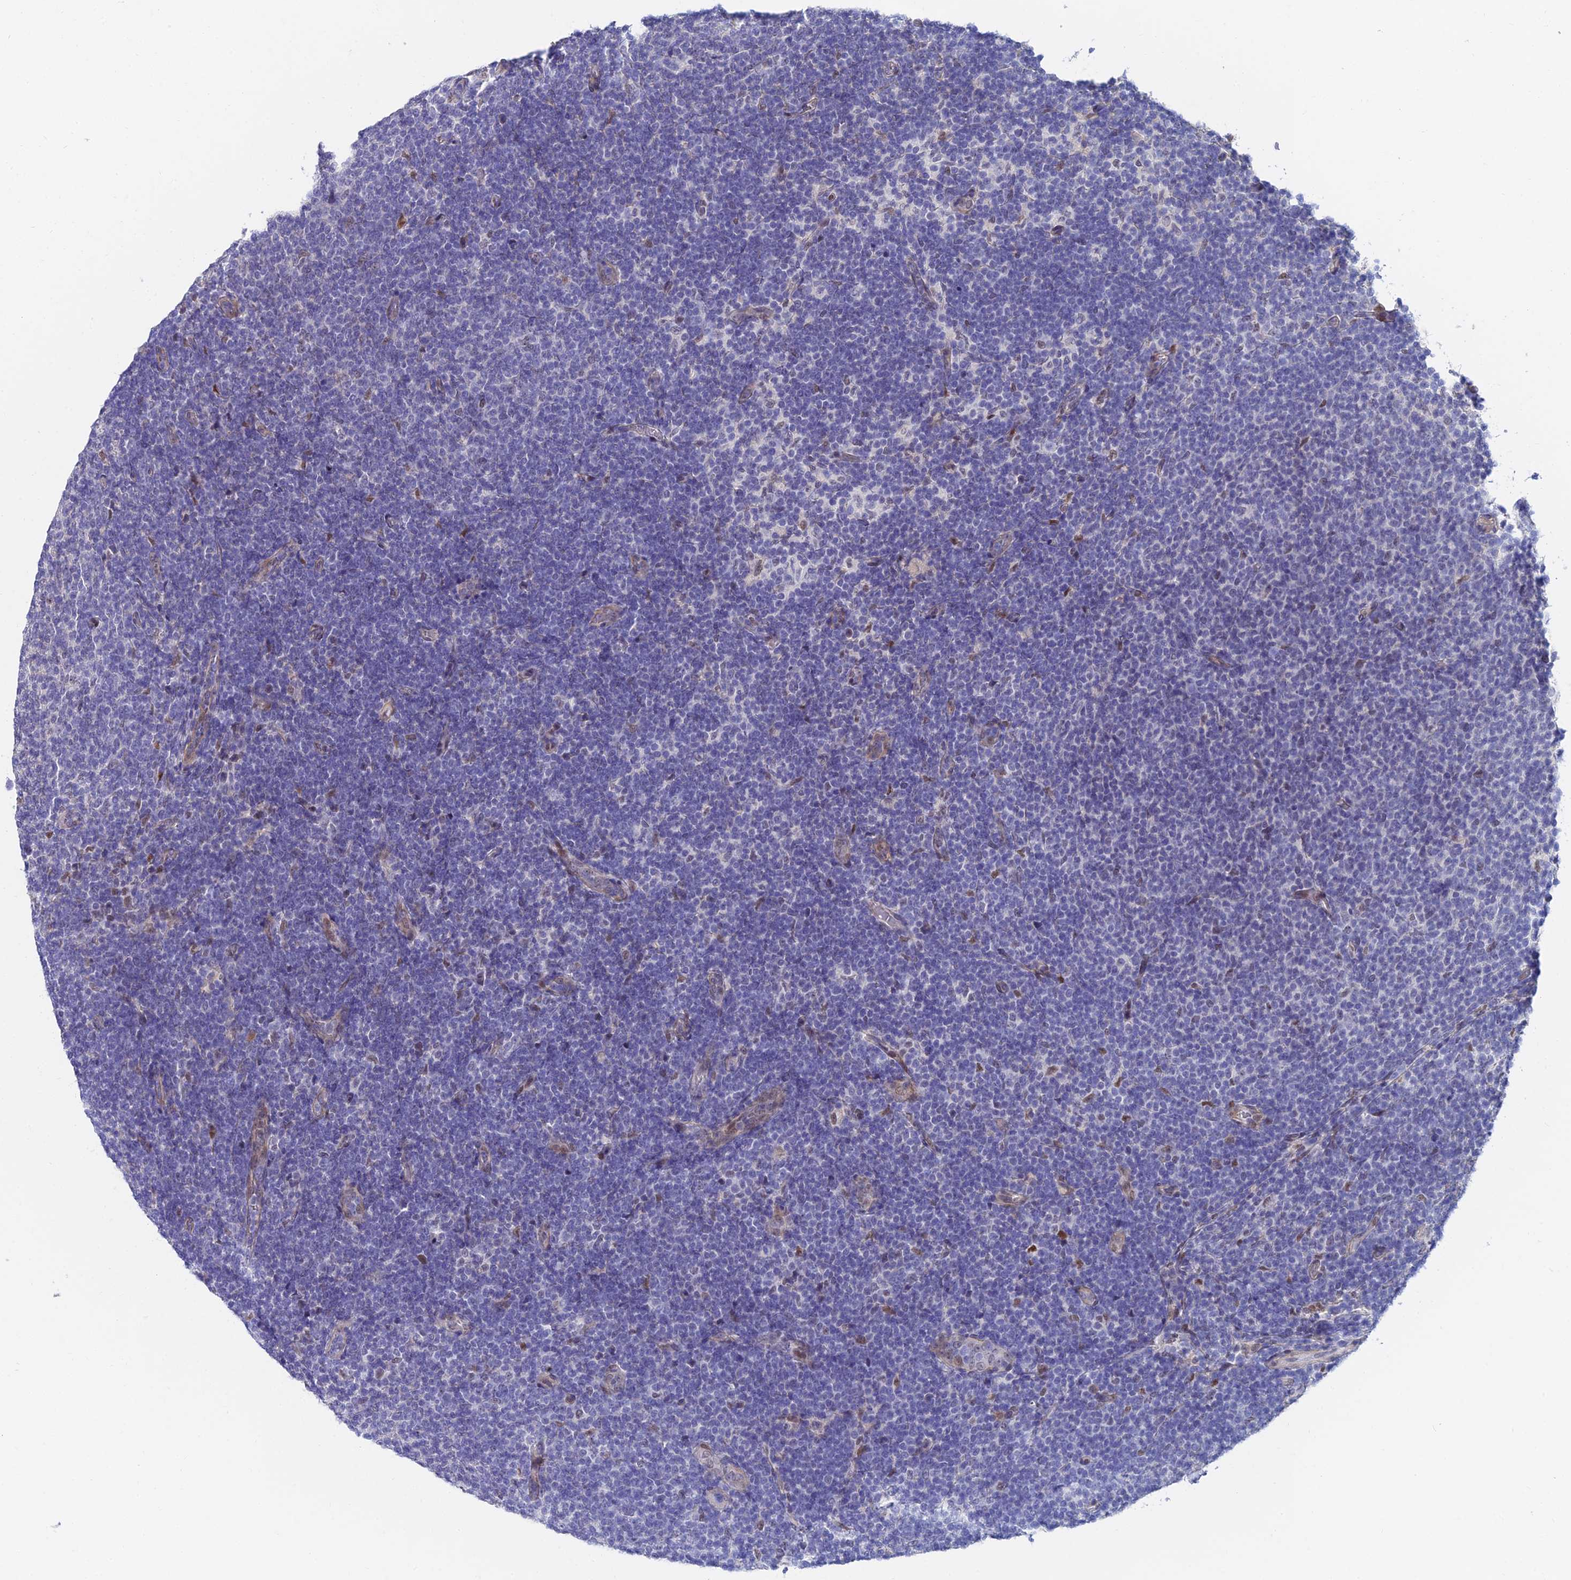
{"staining": {"intensity": "negative", "quantity": "none", "location": "none"}, "tissue": "lymphoma", "cell_type": "Tumor cells", "image_type": "cancer", "snomed": [{"axis": "morphology", "description": "Malignant lymphoma, non-Hodgkin's type, Low grade"}, {"axis": "topography", "description": "Lymph node"}], "caption": "Low-grade malignant lymphoma, non-Hodgkin's type stained for a protein using immunohistochemistry (IHC) exhibits no positivity tumor cells.", "gene": "TRIM24", "patient": {"sex": "male", "age": 66}}